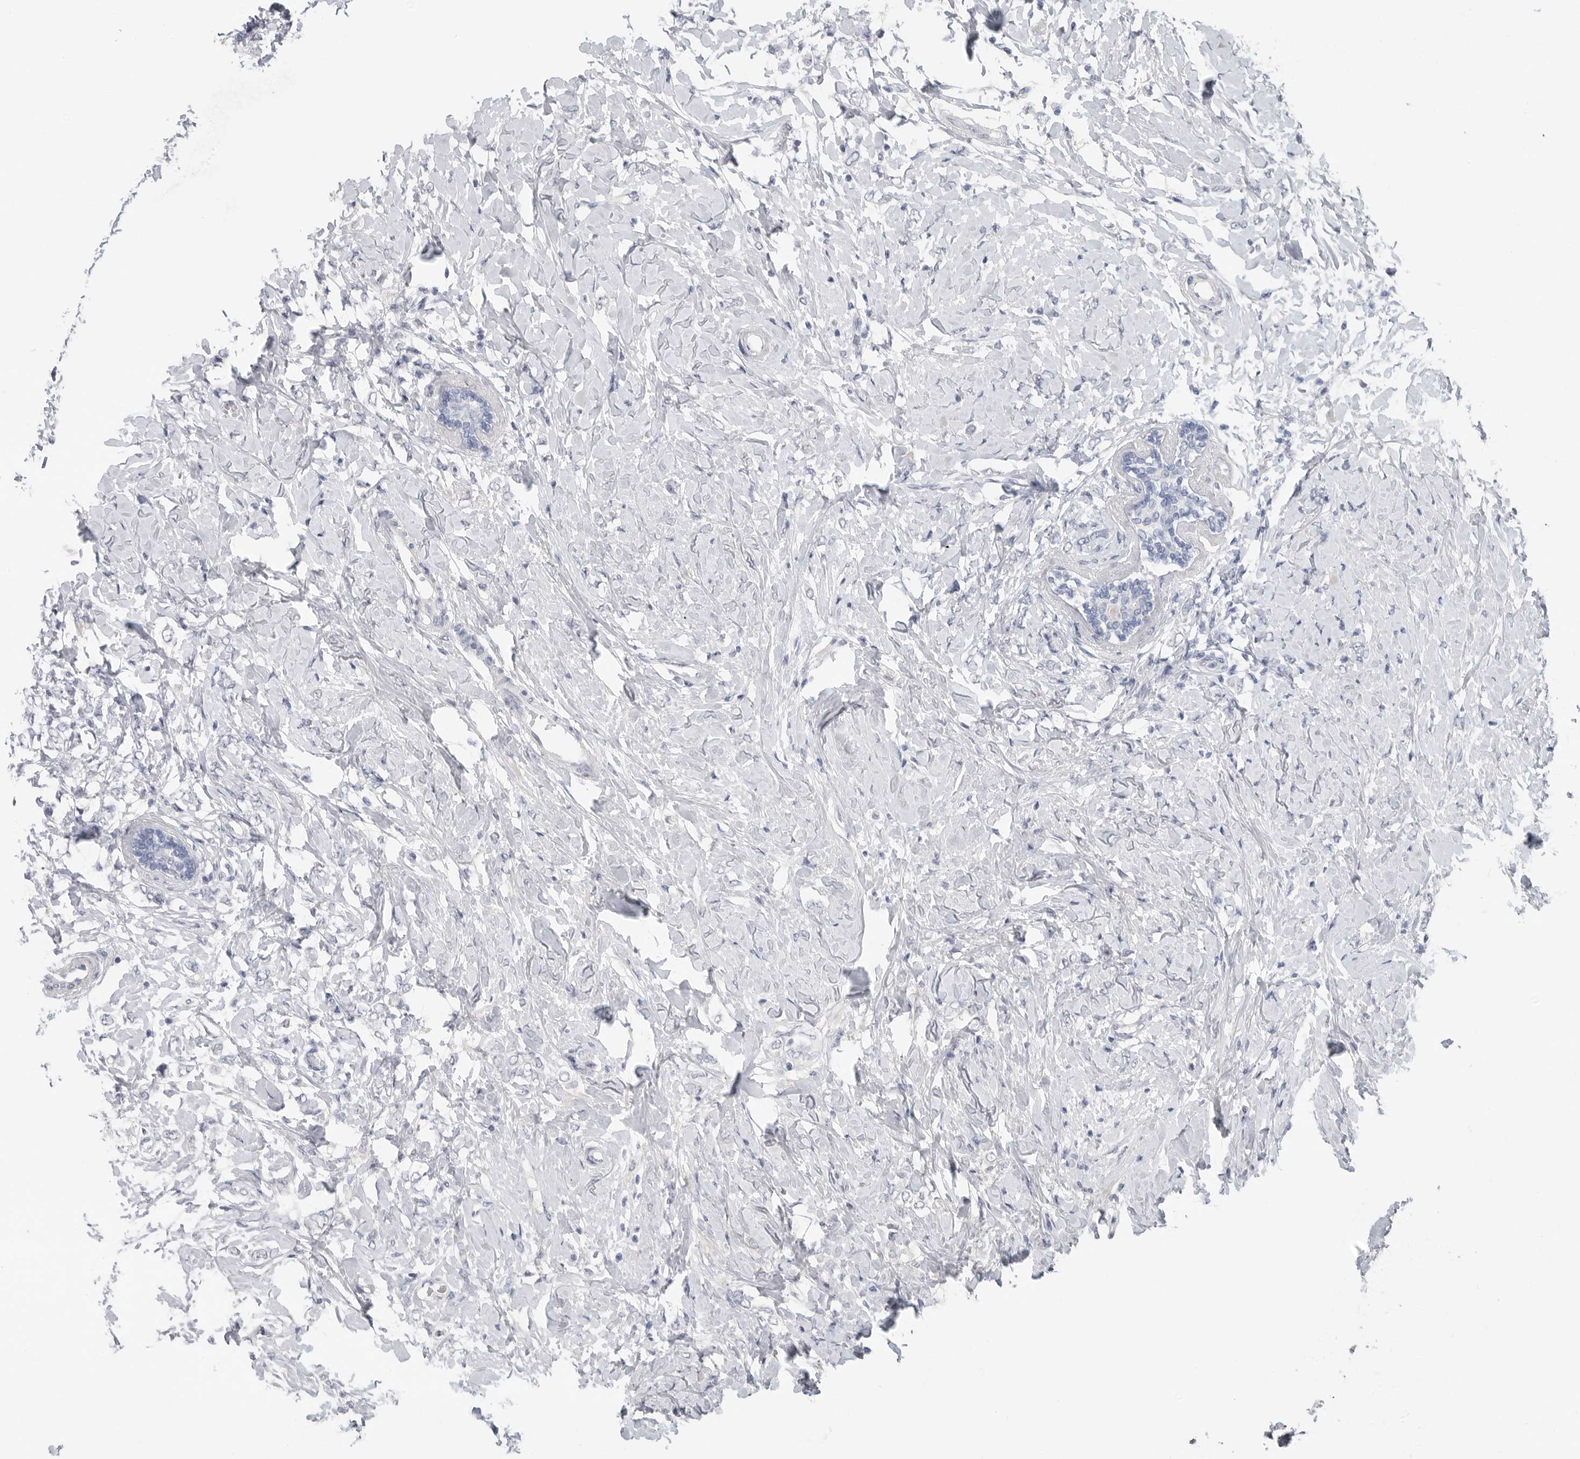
{"staining": {"intensity": "negative", "quantity": "none", "location": "none"}, "tissue": "breast cancer", "cell_type": "Tumor cells", "image_type": "cancer", "snomed": [{"axis": "morphology", "description": "Normal tissue, NOS"}, {"axis": "morphology", "description": "Lobular carcinoma"}, {"axis": "topography", "description": "Breast"}], "caption": "Immunohistochemistry (IHC) of human lobular carcinoma (breast) reveals no staining in tumor cells.", "gene": "REG4", "patient": {"sex": "female", "age": 47}}